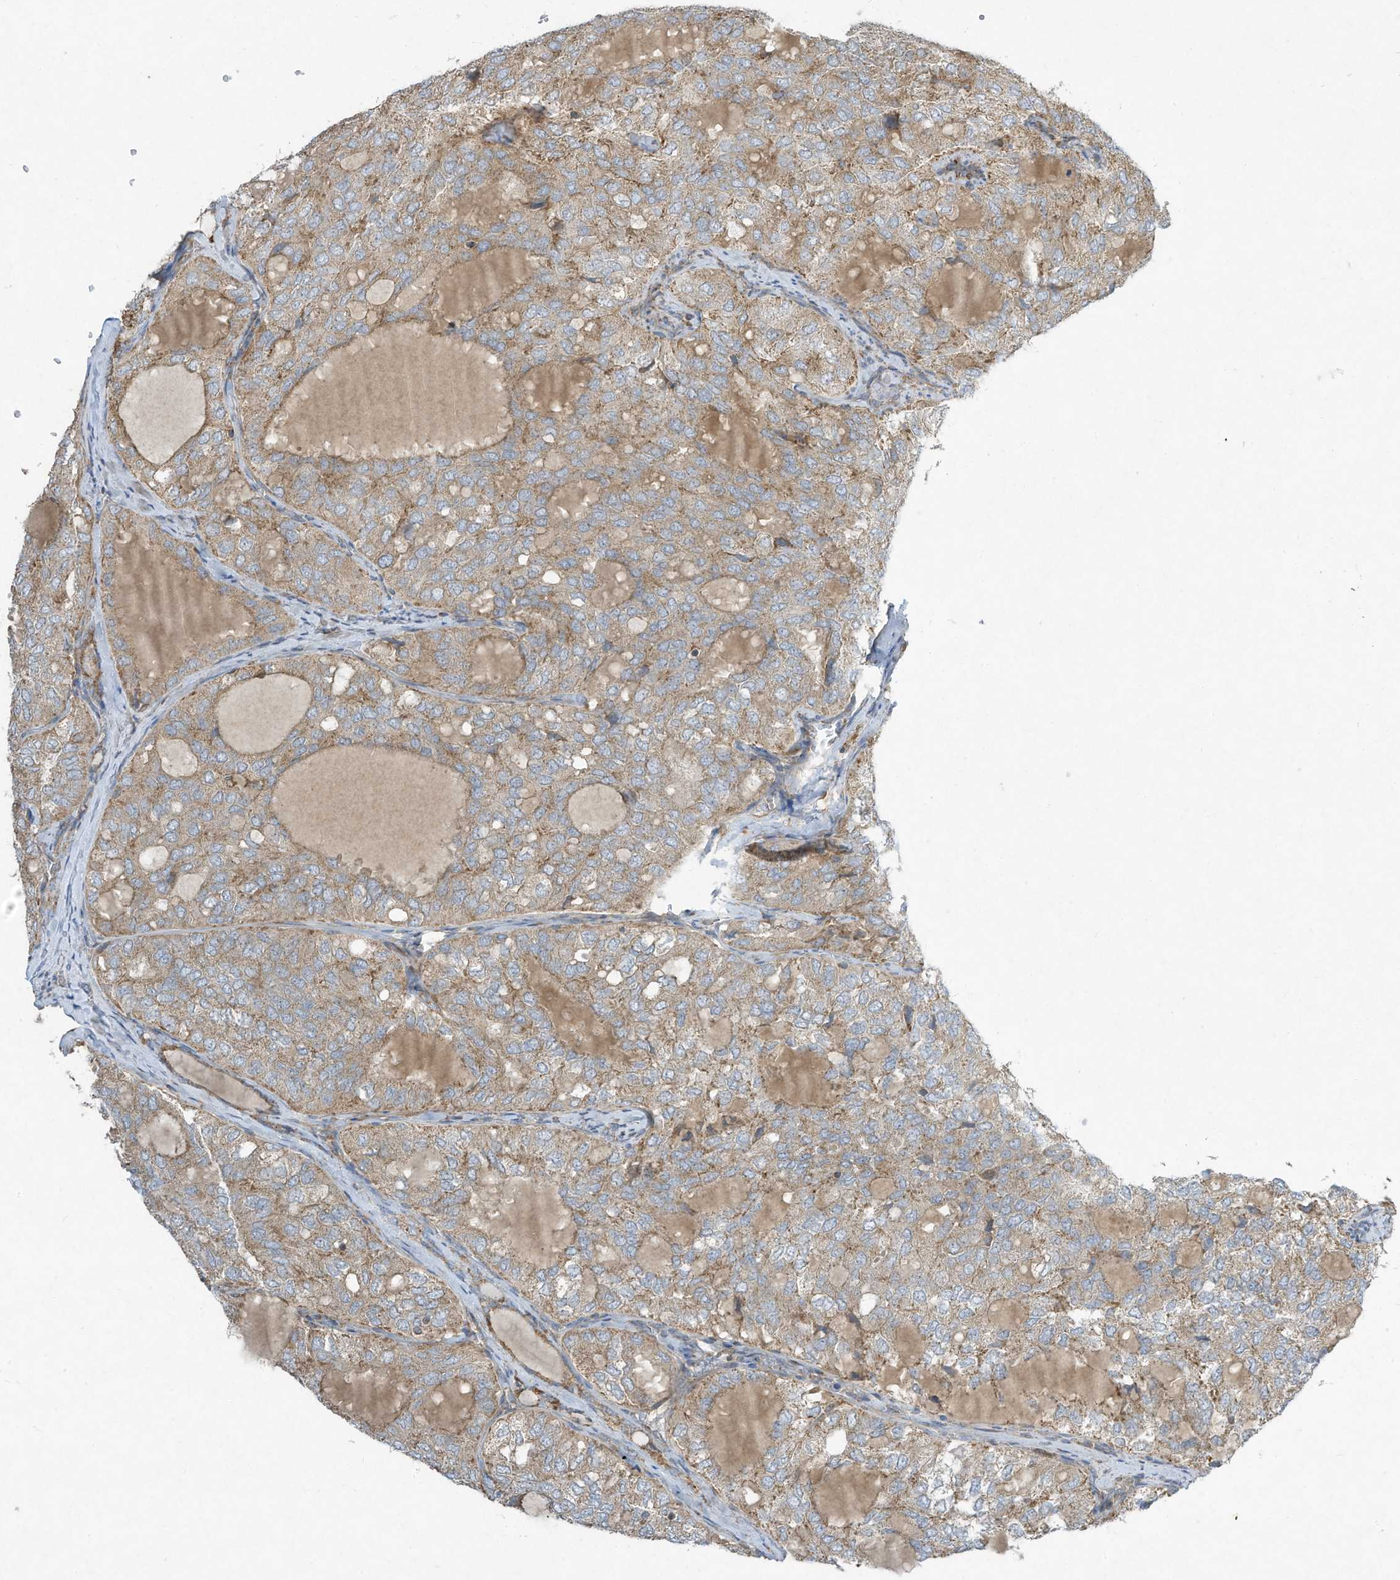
{"staining": {"intensity": "weak", "quantity": ">75%", "location": "cytoplasmic/membranous"}, "tissue": "thyroid cancer", "cell_type": "Tumor cells", "image_type": "cancer", "snomed": [{"axis": "morphology", "description": "Follicular adenoma carcinoma, NOS"}, {"axis": "topography", "description": "Thyroid gland"}], "caption": "Immunohistochemical staining of human follicular adenoma carcinoma (thyroid) reveals low levels of weak cytoplasmic/membranous protein staining in approximately >75% of tumor cells.", "gene": "SYNJ2", "patient": {"sex": "male", "age": 75}}